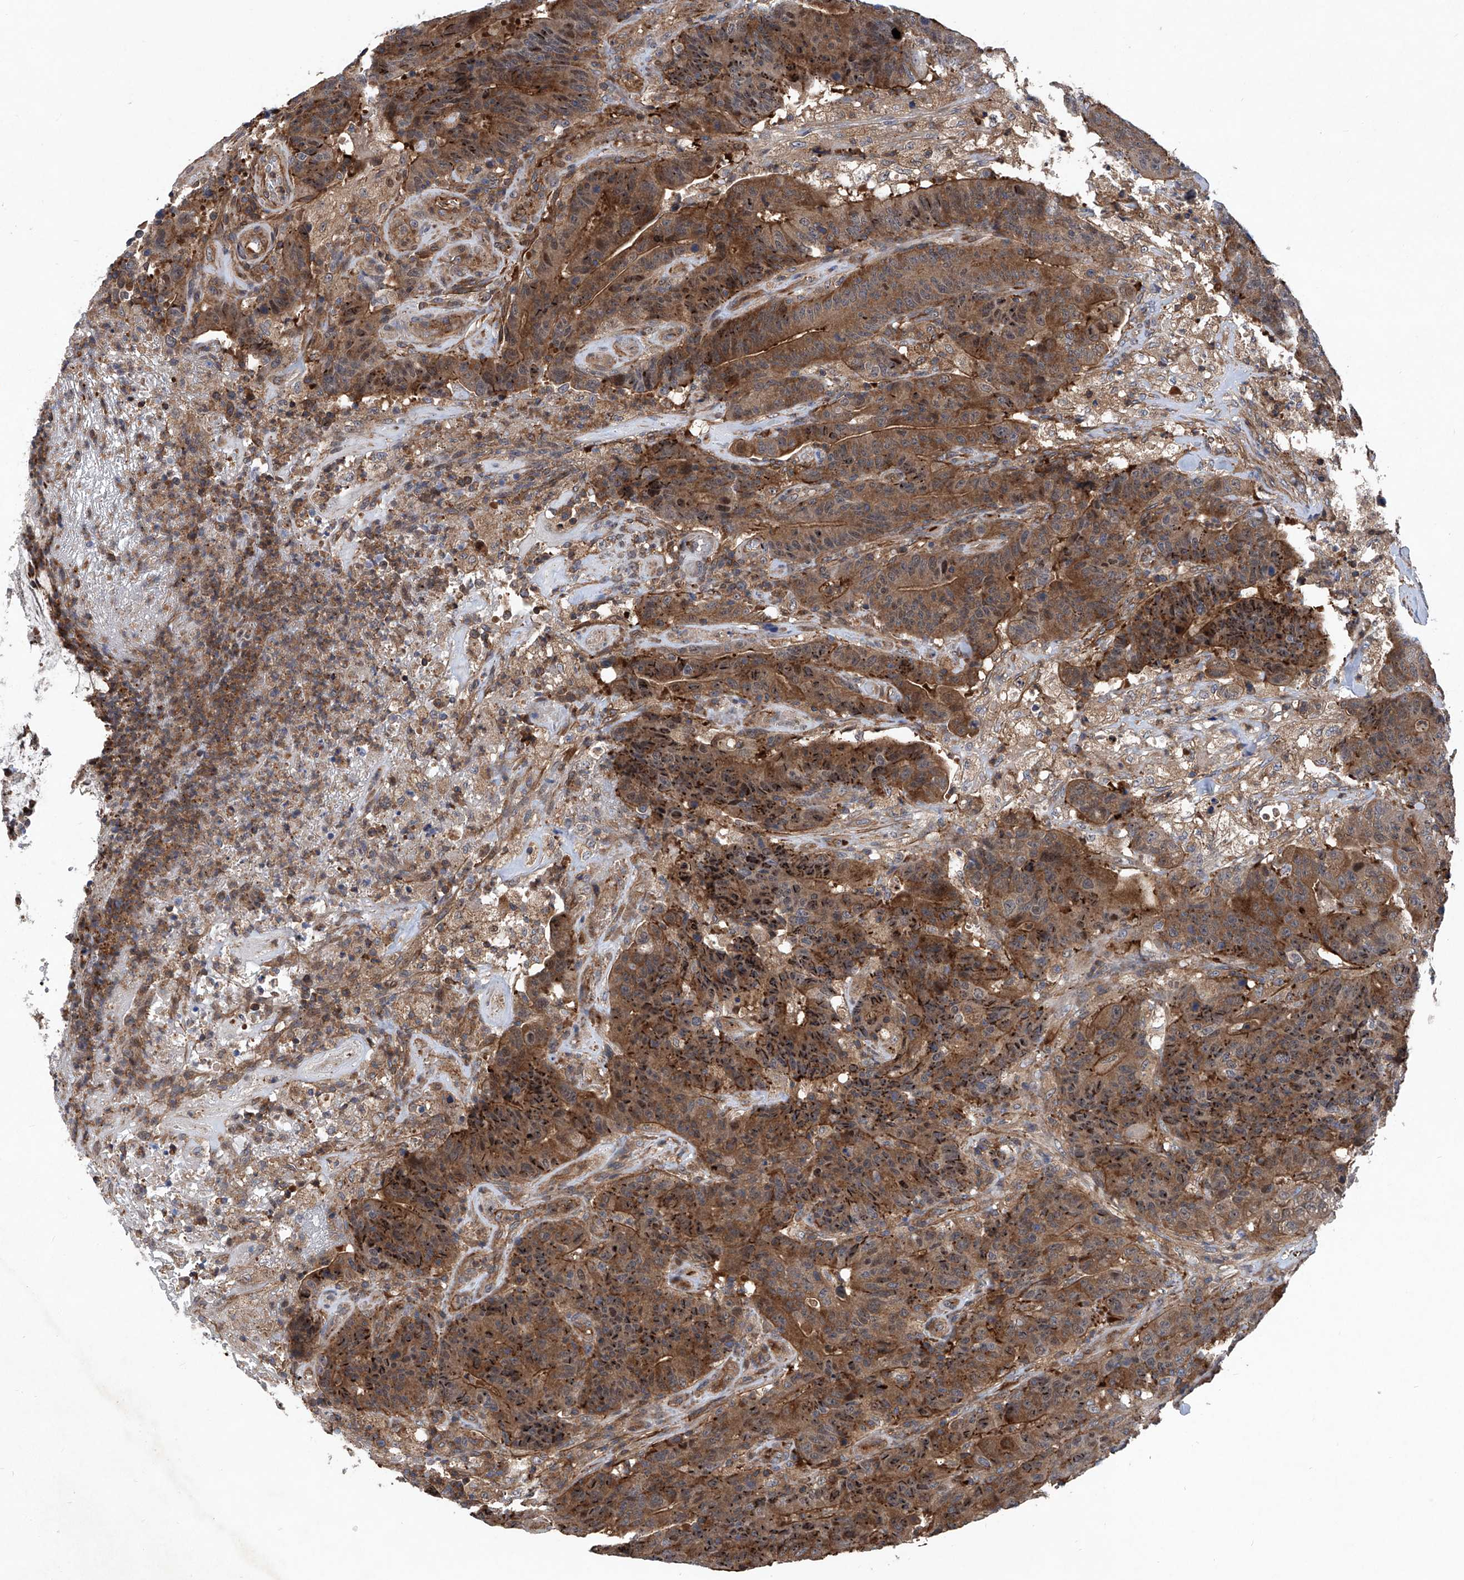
{"staining": {"intensity": "moderate", "quantity": ">75%", "location": "cytoplasmic/membranous,nuclear"}, "tissue": "colorectal cancer", "cell_type": "Tumor cells", "image_type": "cancer", "snomed": [{"axis": "morphology", "description": "Normal tissue, NOS"}, {"axis": "morphology", "description": "Adenocarcinoma, NOS"}, {"axis": "topography", "description": "Colon"}], "caption": "High-power microscopy captured an immunohistochemistry (IHC) image of adenocarcinoma (colorectal), revealing moderate cytoplasmic/membranous and nuclear expression in about >75% of tumor cells.", "gene": "NT5C3A", "patient": {"sex": "female", "age": 75}}